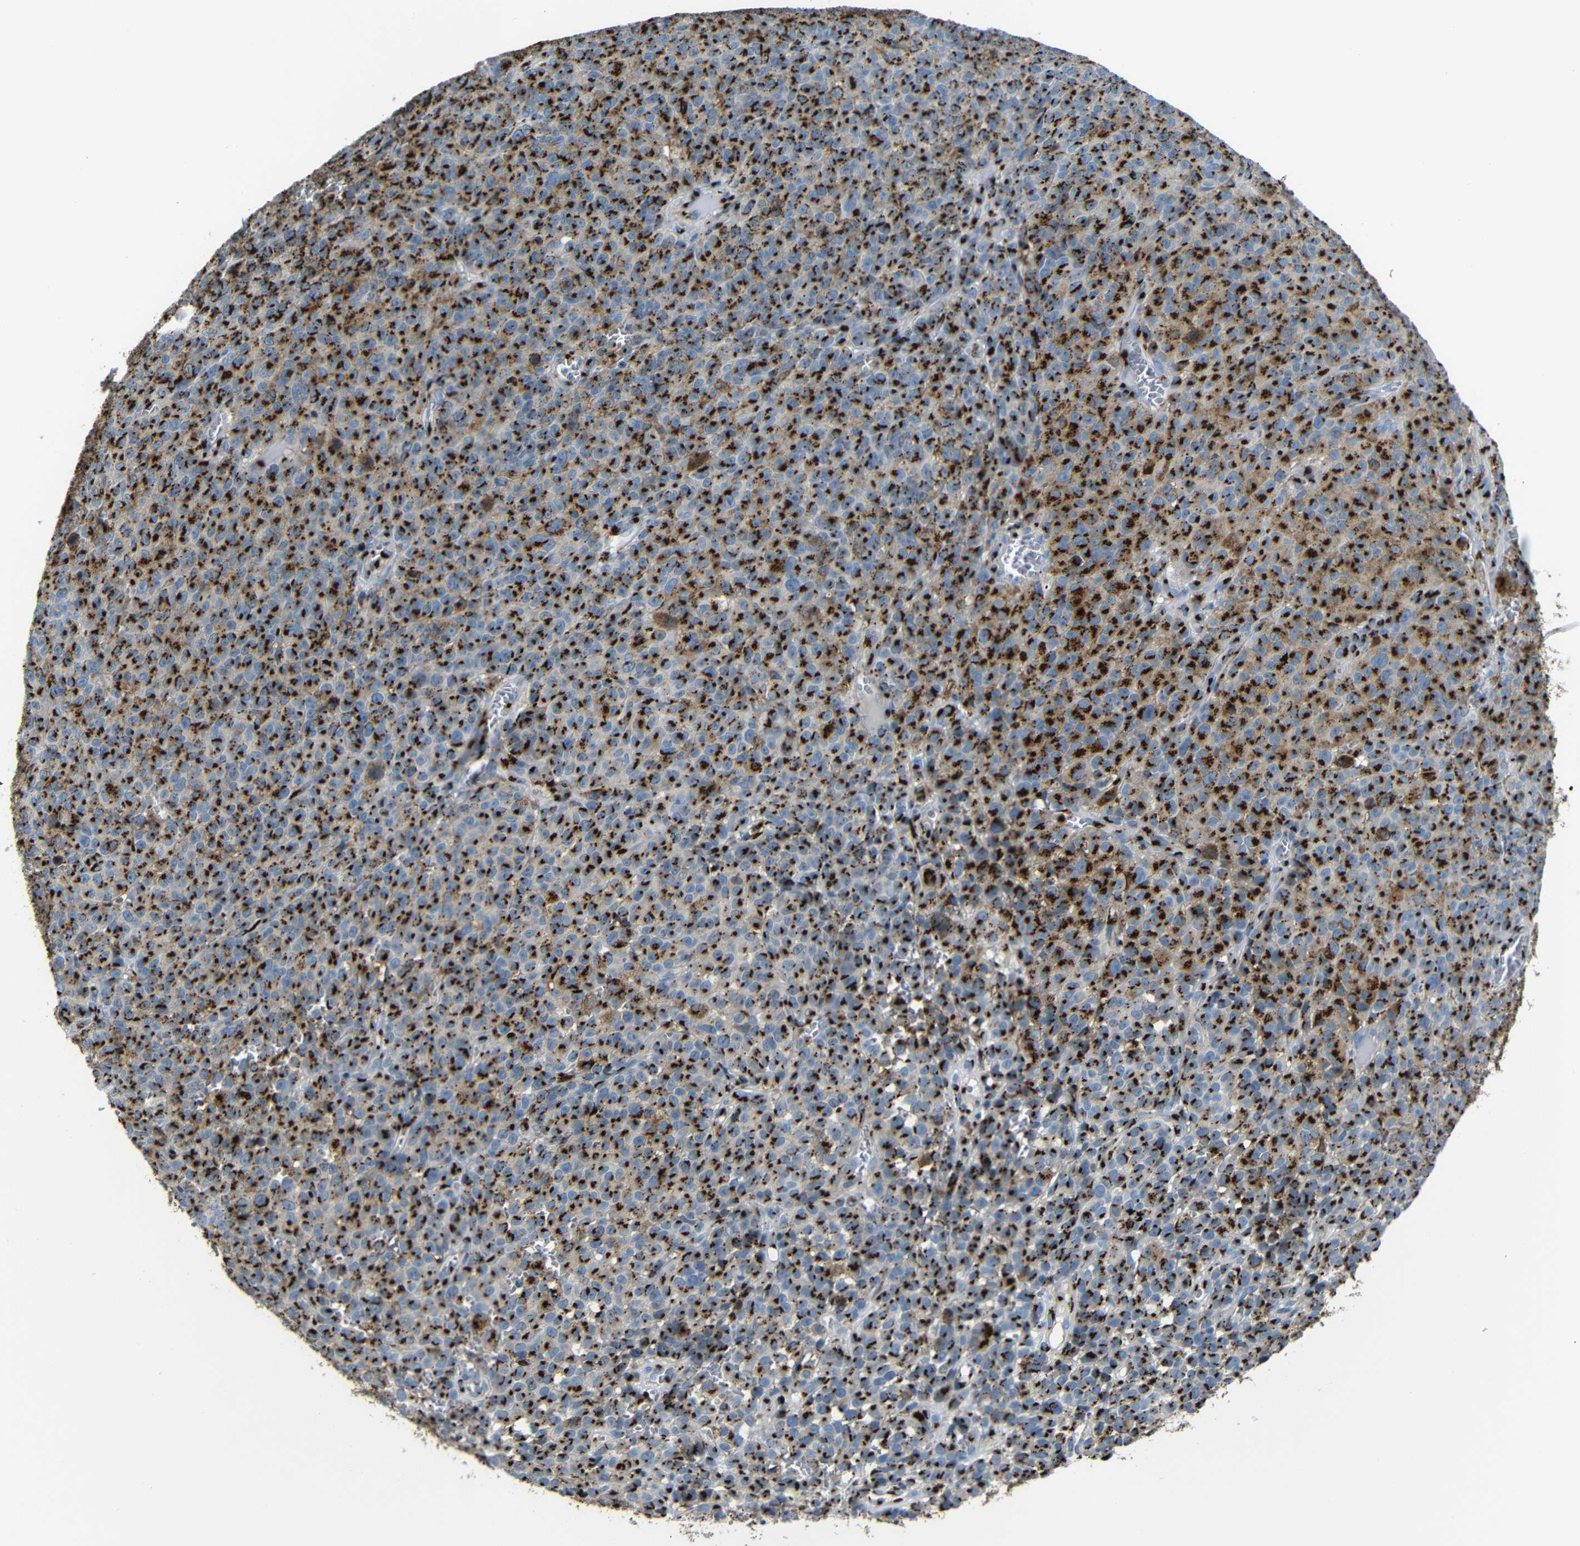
{"staining": {"intensity": "strong", "quantity": ">75%", "location": "cytoplasmic/membranous"}, "tissue": "melanoma", "cell_type": "Tumor cells", "image_type": "cancer", "snomed": [{"axis": "morphology", "description": "Malignant melanoma, NOS"}, {"axis": "topography", "description": "Skin"}], "caption": "Tumor cells exhibit strong cytoplasmic/membranous positivity in about >75% of cells in malignant melanoma.", "gene": "TGOLN2", "patient": {"sex": "female", "age": 82}}